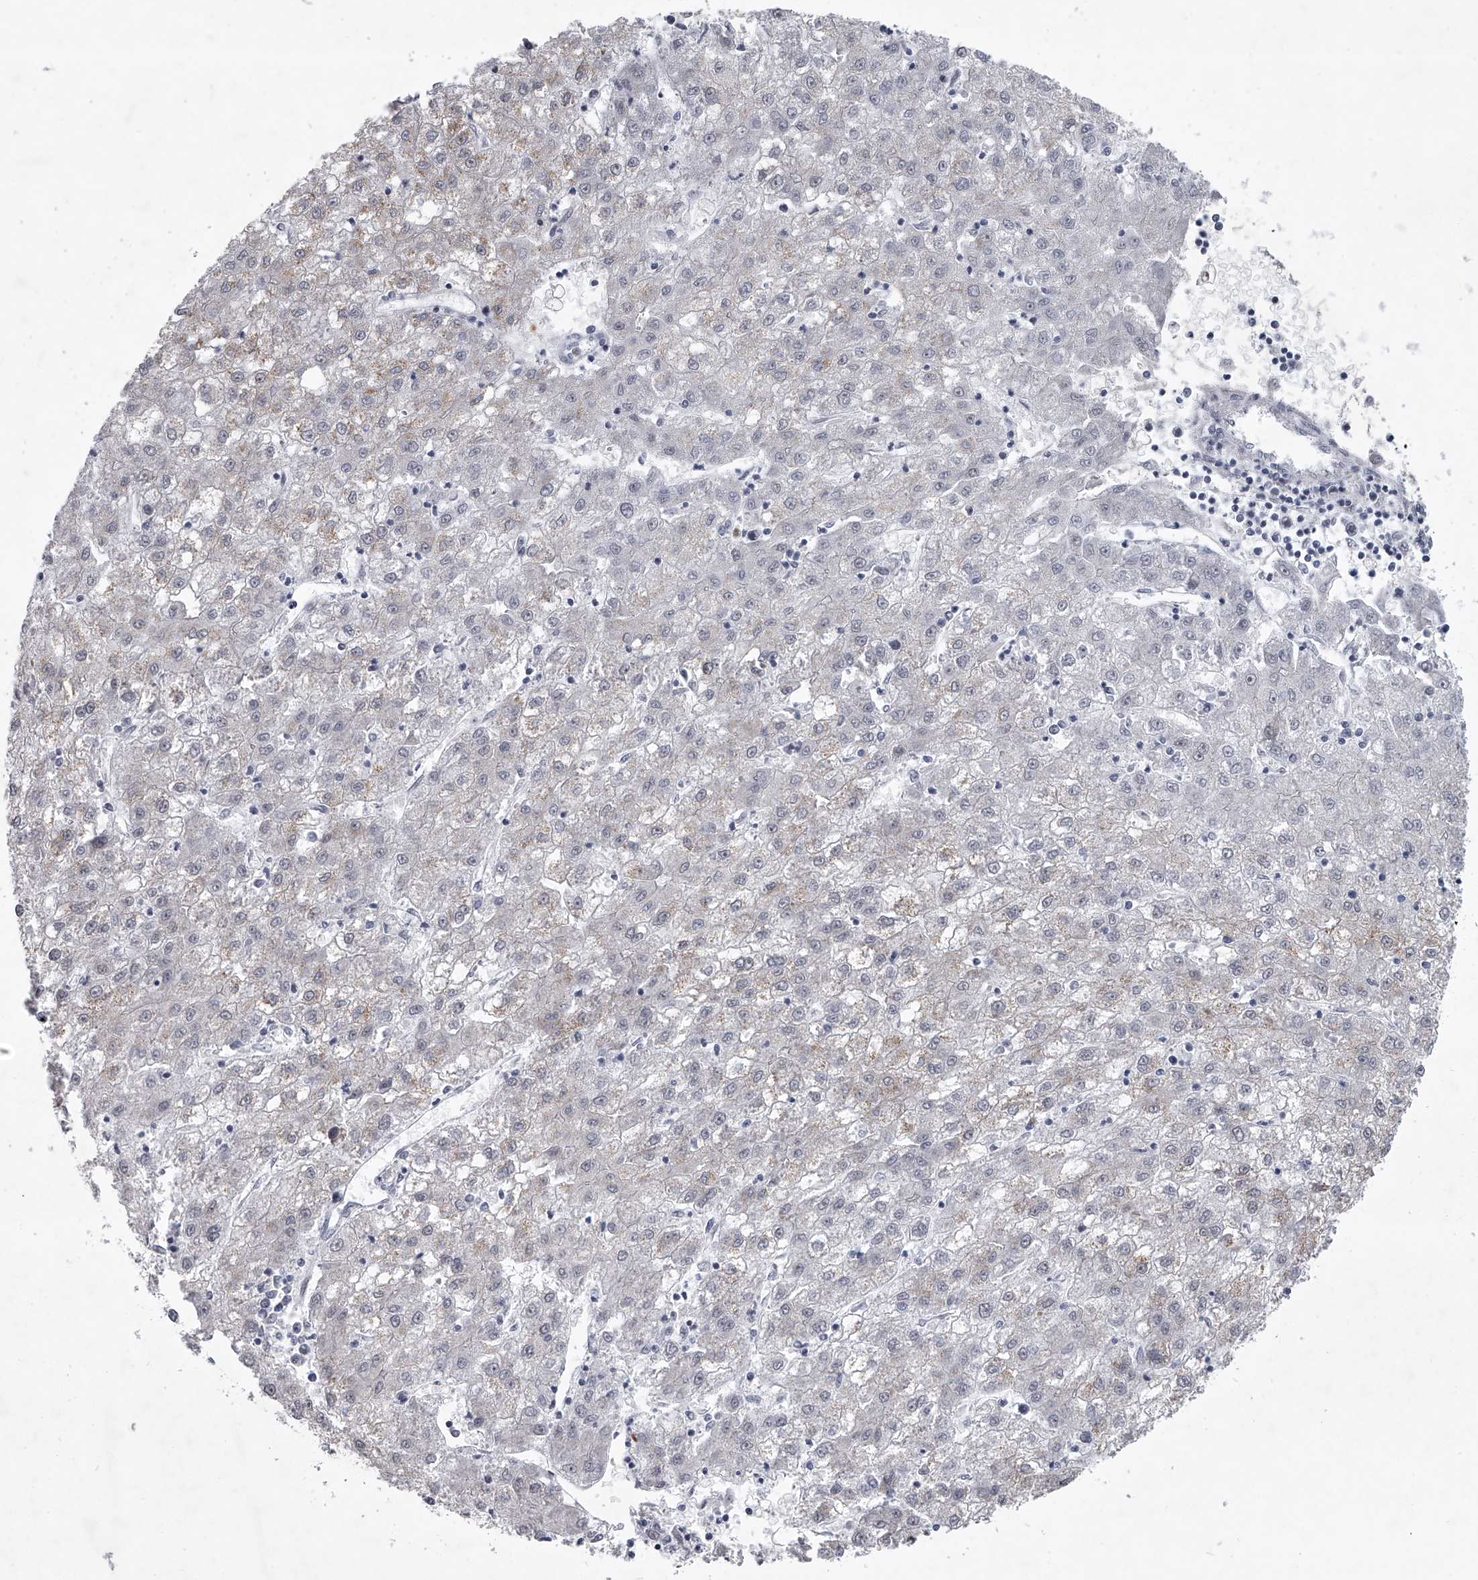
{"staining": {"intensity": "weak", "quantity": "<25%", "location": "cytoplasmic/membranous"}, "tissue": "liver cancer", "cell_type": "Tumor cells", "image_type": "cancer", "snomed": [{"axis": "morphology", "description": "Carcinoma, Hepatocellular, NOS"}, {"axis": "topography", "description": "Liver"}], "caption": "Immunohistochemical staining of liver cancer shows no significant positivity in tumor cells.", "gene": "MLLT1", "patient": {"sex": "male", "age": 72}}